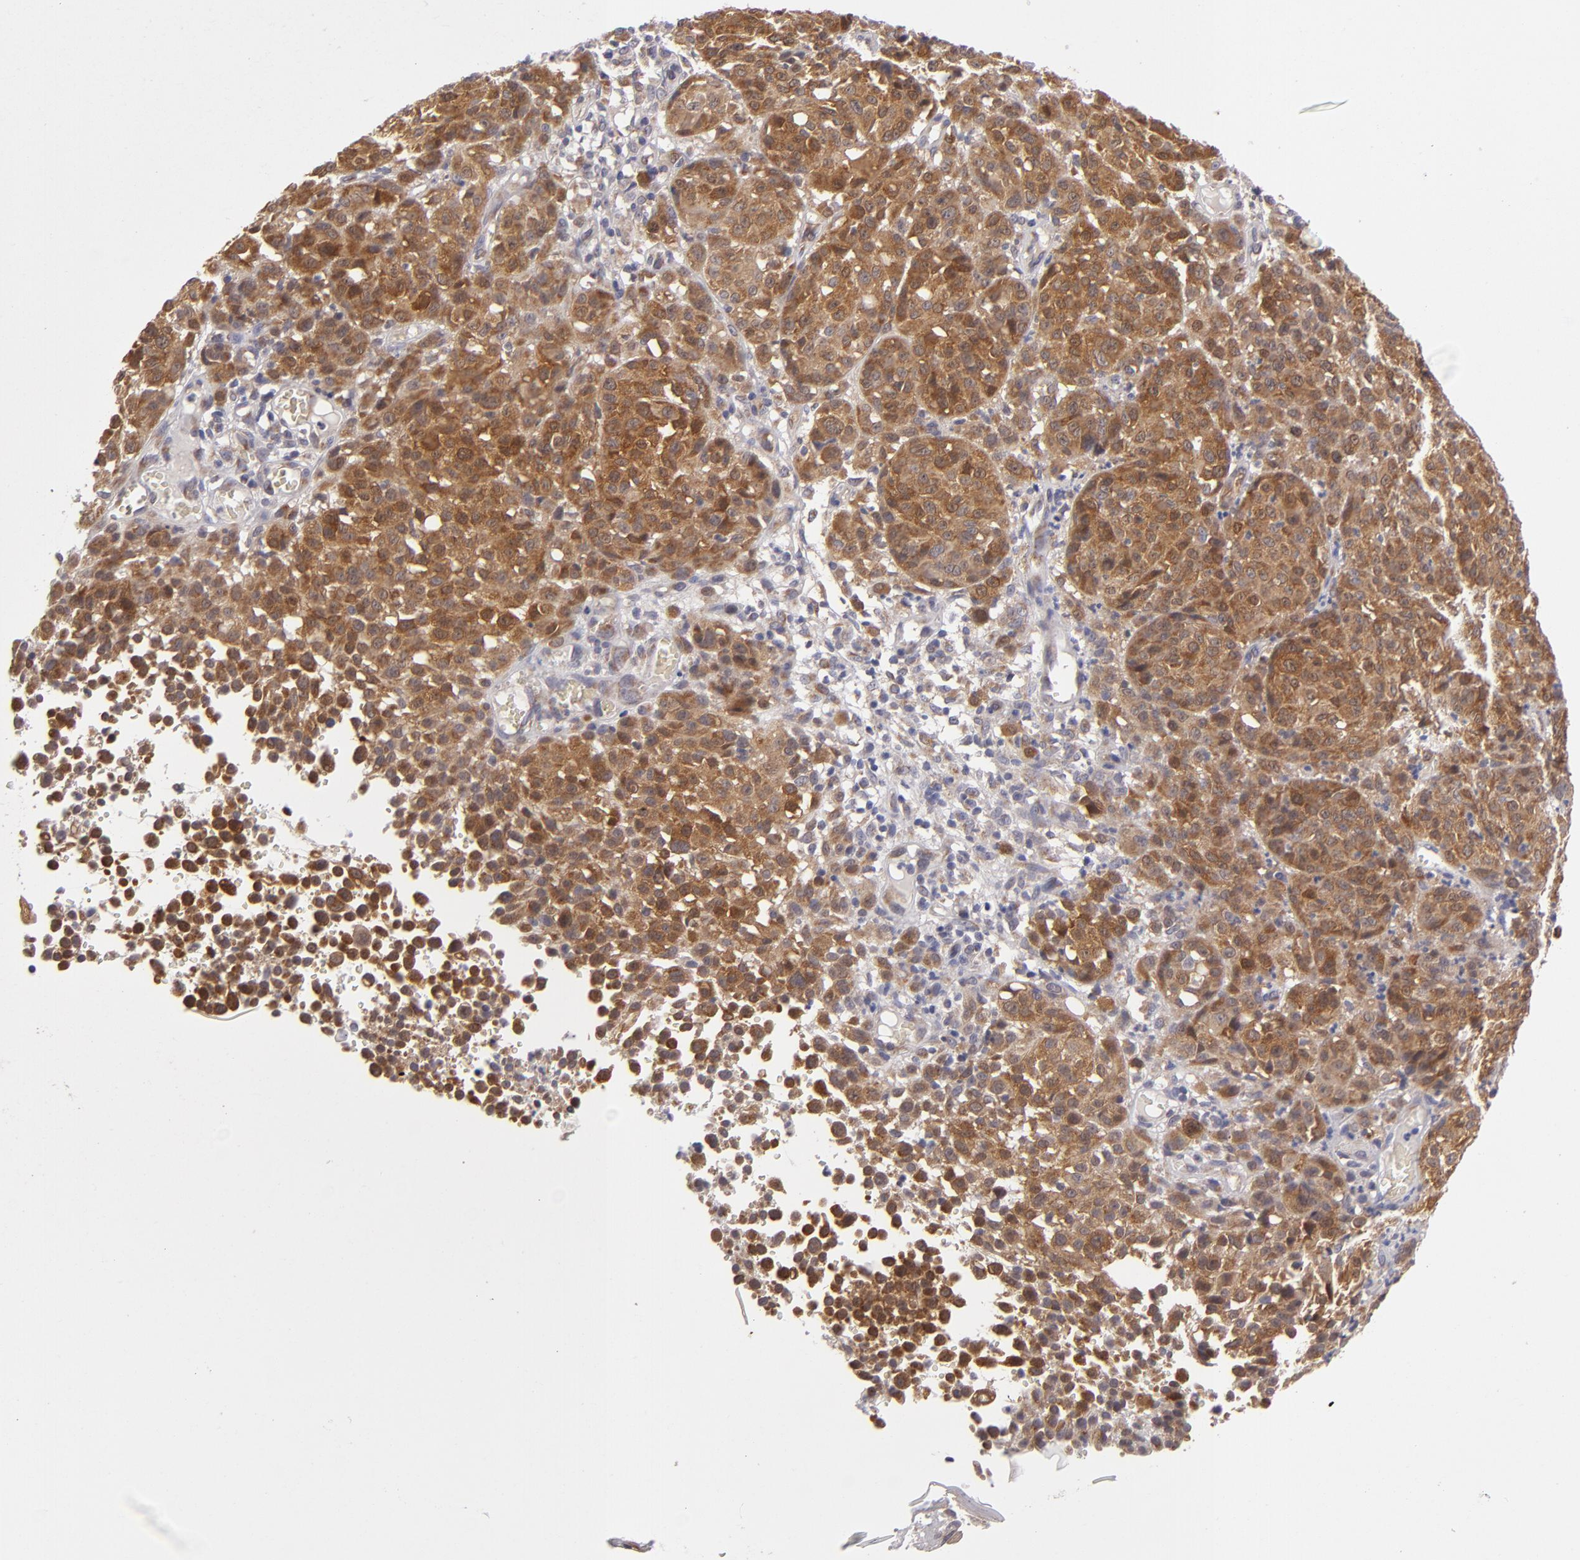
{"staining": {"intensity": "strong", "quantity": ">75%", "location": "cytoplasmic/membranous"}, "tissue": "melanoma", "cell_type": "Tumor cells", "image_type": "cancer", "snomed": [{"axis": "morphology", "description": "Malignant melanoma, NOS"}, {"axis": "topography", "description": "Skin"}], "caption": "A micrograph showing strong cytoplasmic/membranous expression in approximately >75% of tumor cells in malignant melanoma, as visualized by brown immunohistochemical staining.", "gene": "SH2D4A", "patient": {"sex": "female", "age": 49}}